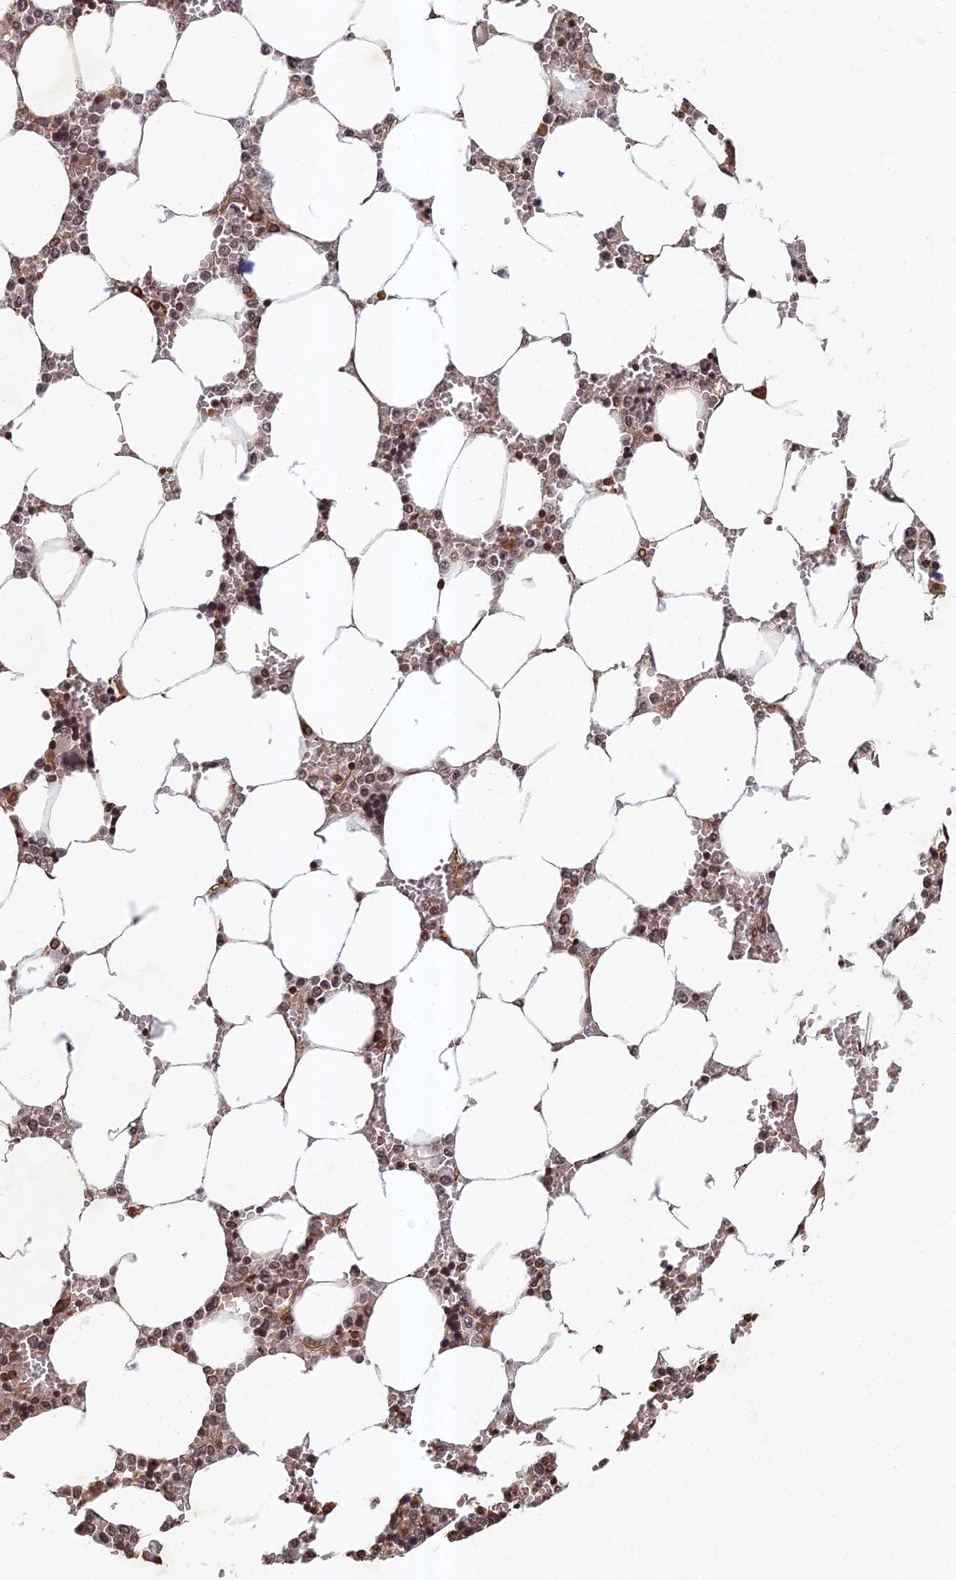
{"staining": {"intensity": "moderate", "quantity": "25%-75%", "location": "cytoplasmic/membranous,nuclear"}, "tissue": "bone marrow", "cell_type": "Hematopoietic cells", "image_type": "normal", "snomed": [{"axis": "morphology", "description": "Normal tissue, NOS"}, {"axis": "topography", "description": "Bone marrow"}], "caption": "Immunohistochemical staining of unremarkable human bone marrow displays 25%-75% levels of moderate cytoplasmic/membranous,nuclear protein staining in approximately 25%-75% of hematopoietic cells.", "gene": "ABCB10", "patient": {"sex": "male", "age": 64}}